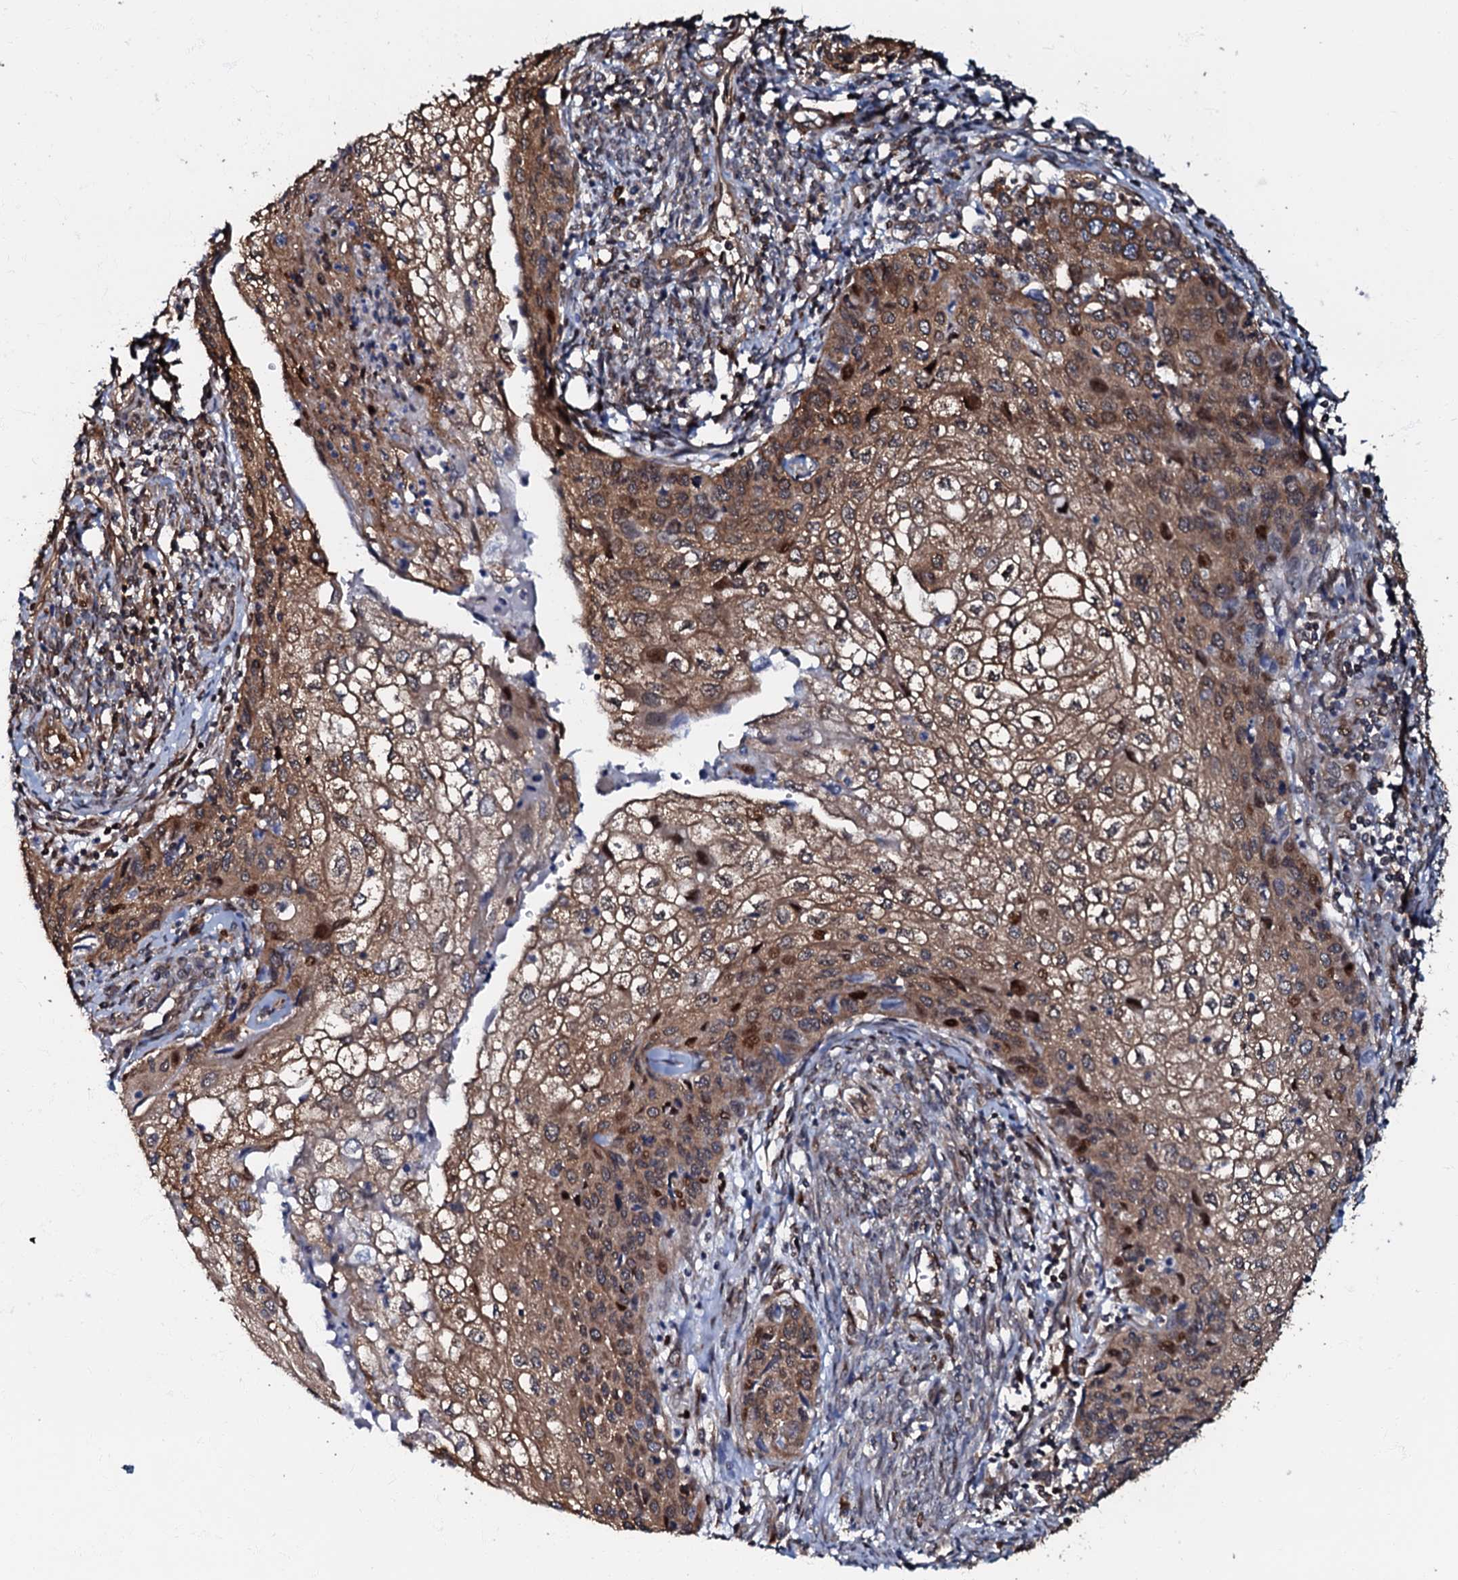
{"staining": {"intensity": "moderate", "quantity": ">75%", "location": "cytoplasmic/membranous,nuclear"}, "tissue": "cervical cancer", "cell_type": "Tumor cells", "image_type": "cancer", "snomed": [{"axis": "morphology", "description": "Squamous cell carcinoma, NOS"}, {"axis": "topography", "description": "Cervix"}], "caption": "A micrograph of cervical squamous cell carcinoma stained for a protein displays moderate cytoplasmic/membranous and nuclear brown staining in tumor cells.", "gene": "OSBP", "patient": {"sex": "female", "age": 67}}